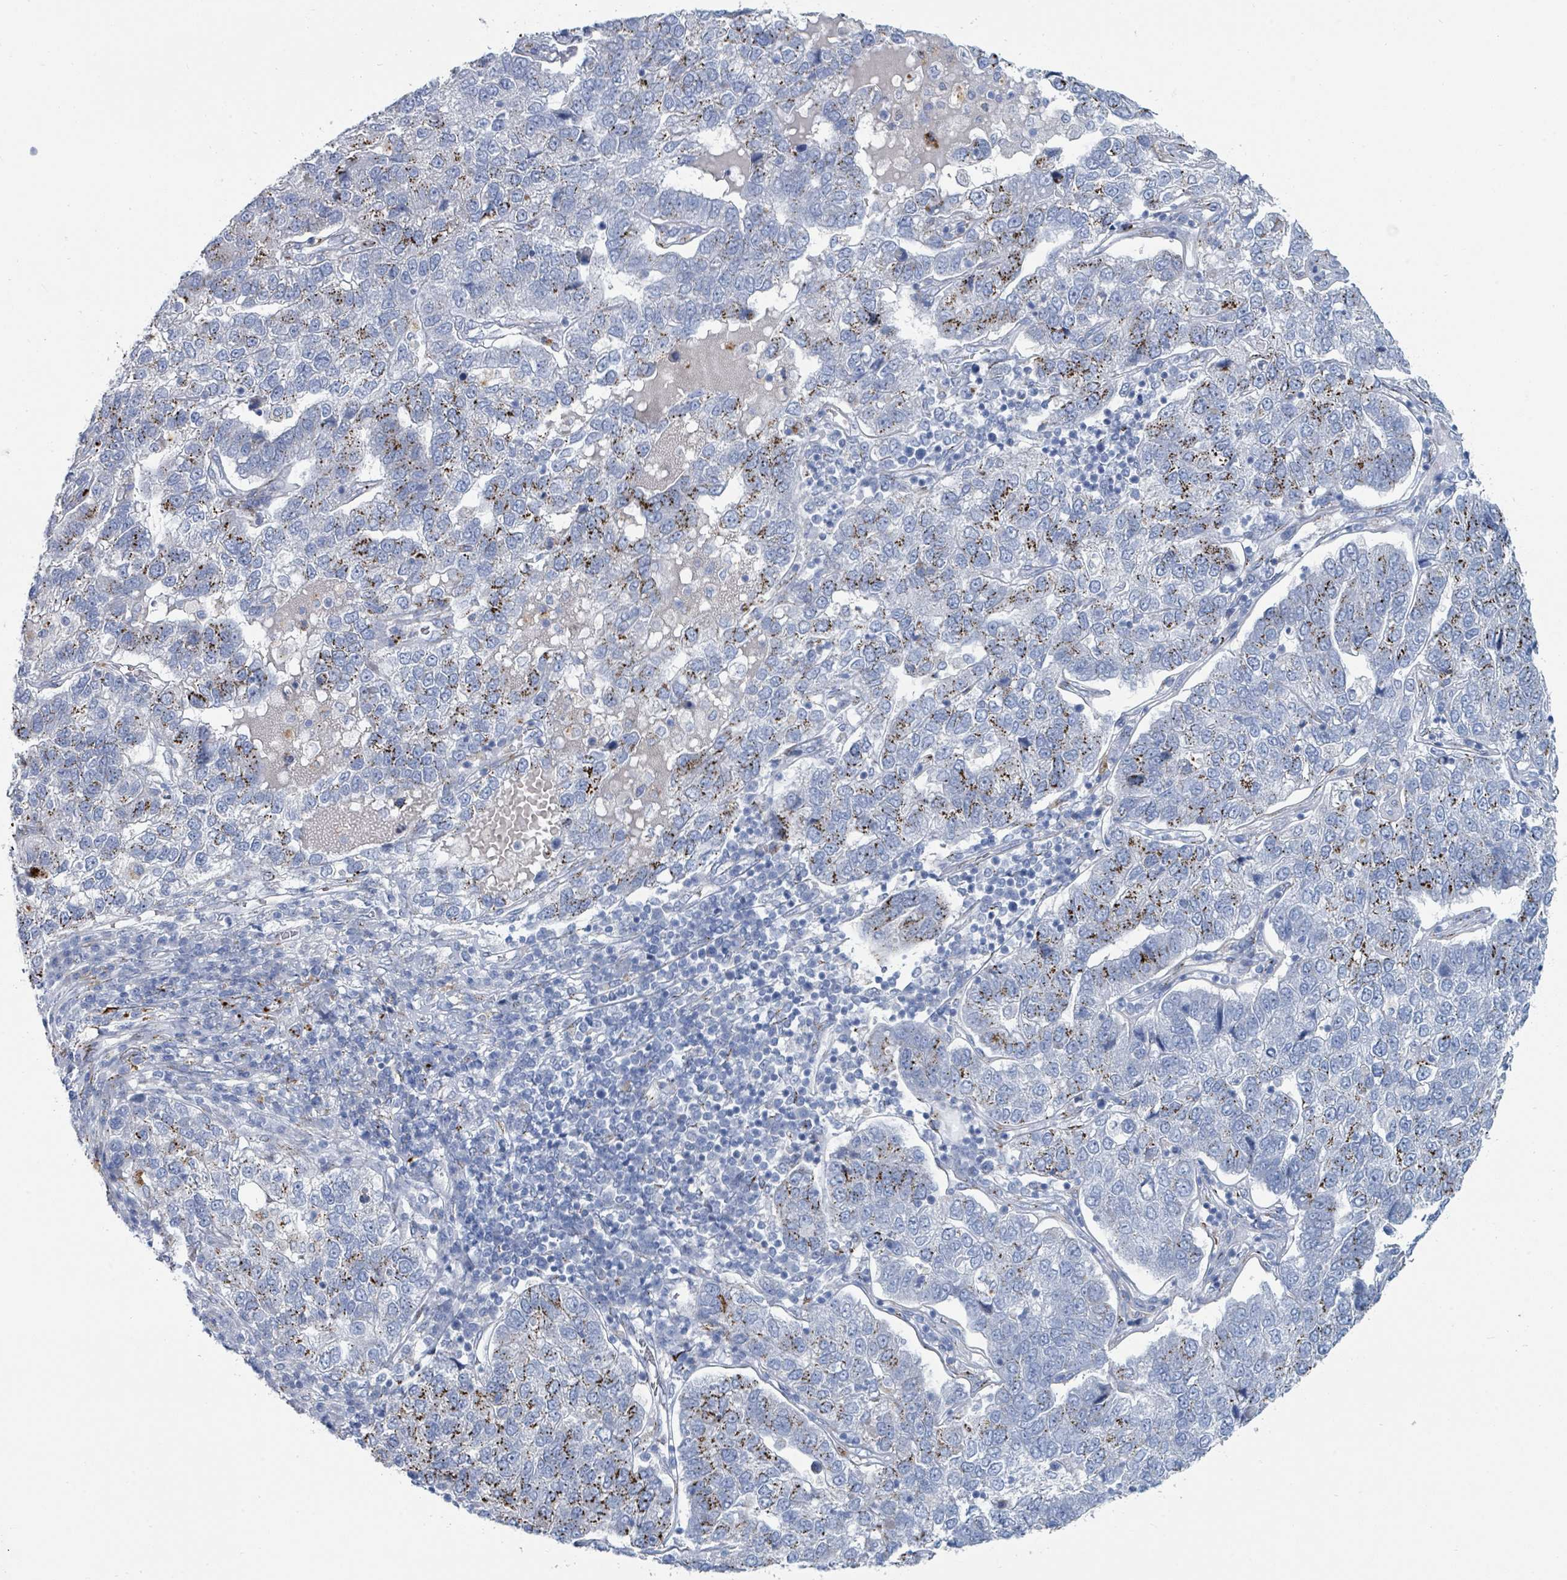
{"staining": {"intensity": "strong", "quantity": "25%-75%", "location": "cytoplasmic/membranous"}, "tissue": "pancreatic cancer", "cell_type": "Tumor cells", "image_type": "cancer", "snomed": [{"axis": "morphology", "description": "Adenocarcinoma, NOS"}, {"axis": "topography", "description": "Pancreas"}], "caption": "A brown stain labels strong cytoplasmic/membranous staining of a protein in human pancreatic cancer (adenocarcinoma) tumor cells.", "gene": "DCAF5", "patient": {"sex": "female", "age": 61}}